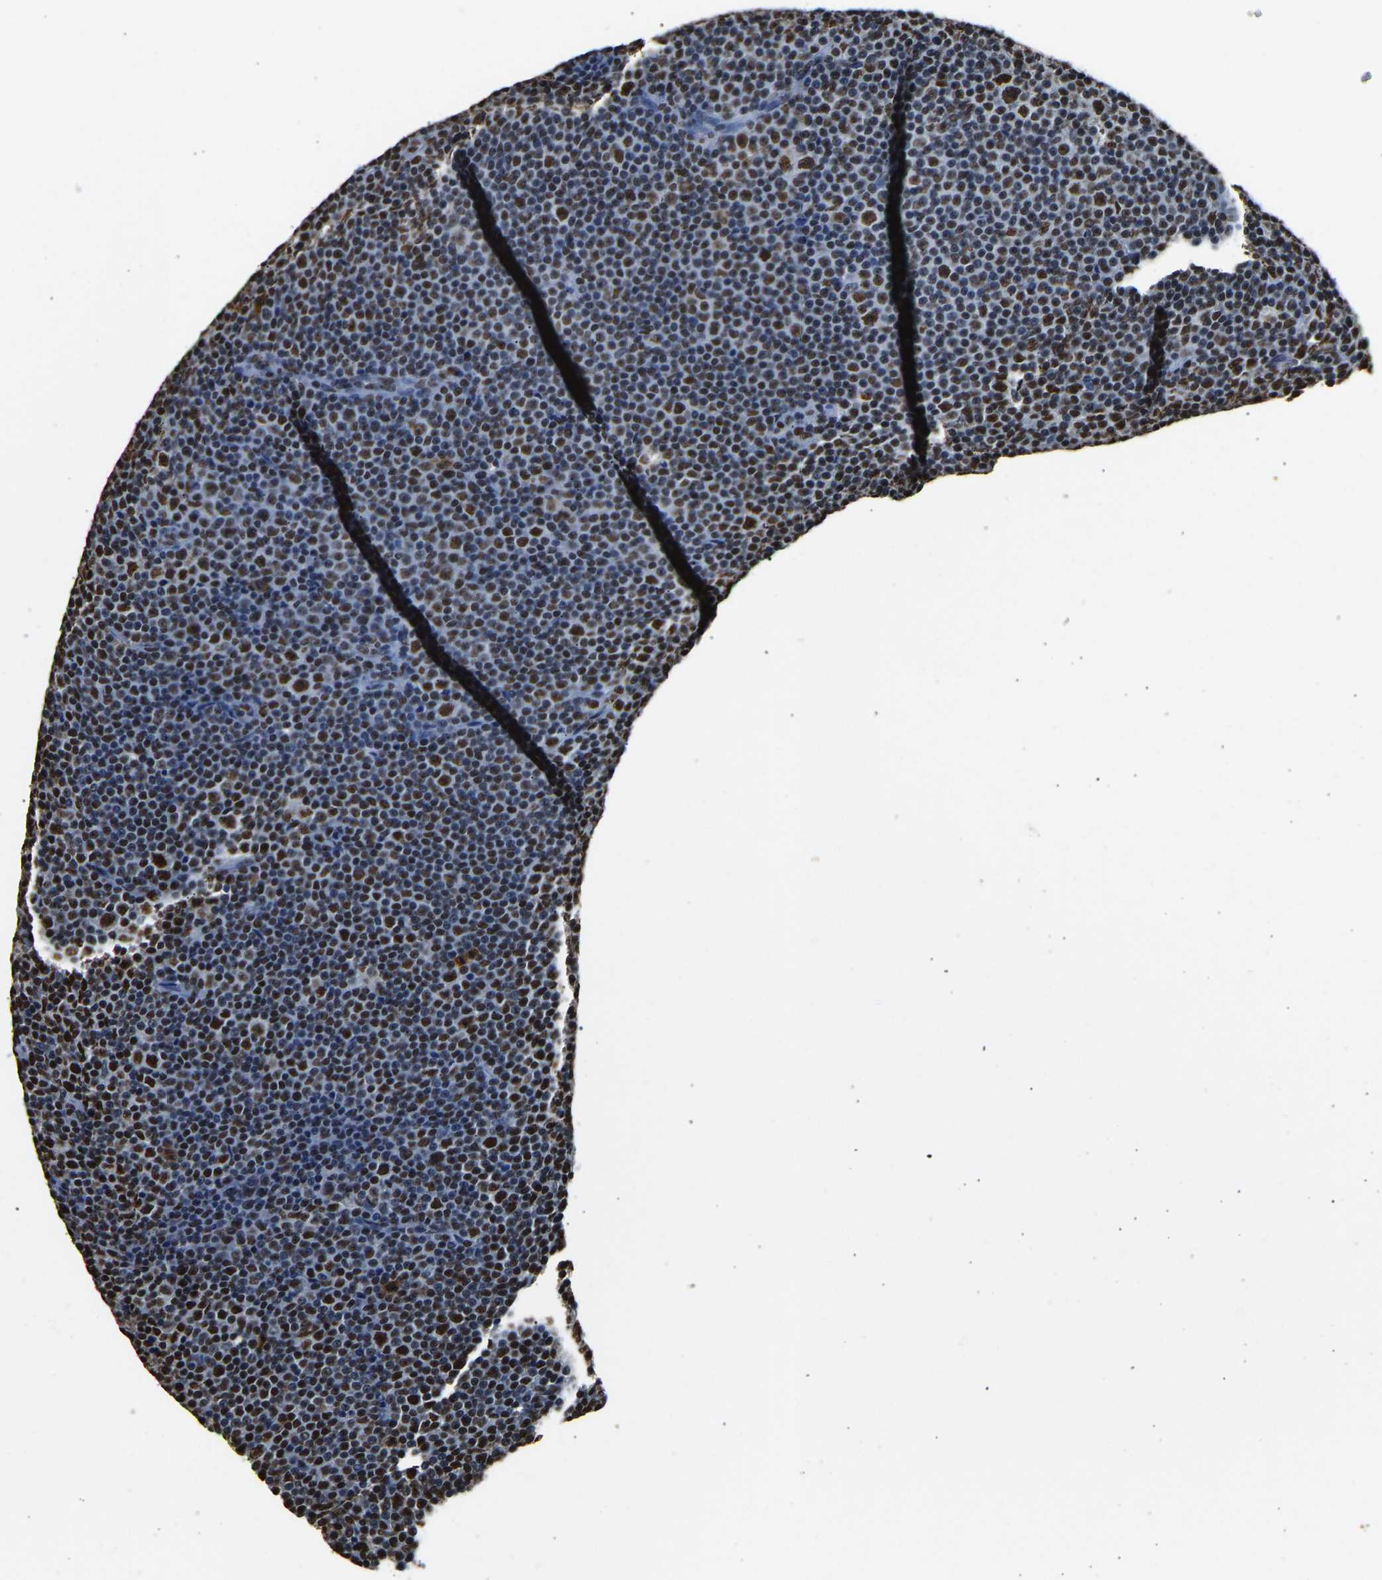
{"staining": {"intensity": "strong", "quantity": ">75%", "location": "nuclear"}, "tissue": "lymphoma", "cell_type": "Tumor cells", "image_type": "cancer", "snomed": [{"axis": "morphology", "description": "Malignant lymphoma, non-Hodgkin's type, Low grade"}, {"axis": "topography", "description": "Lymph node"}], "caption": "There is high levels of strong nuclear expression in tumor cells of low-grade malignant lymphoma, non-Hodgkin's type, as demonstrated by immunohistochemical staining (brown color).", "gene": "SAFB", "patient": {"sex": "female", "age": 67}}